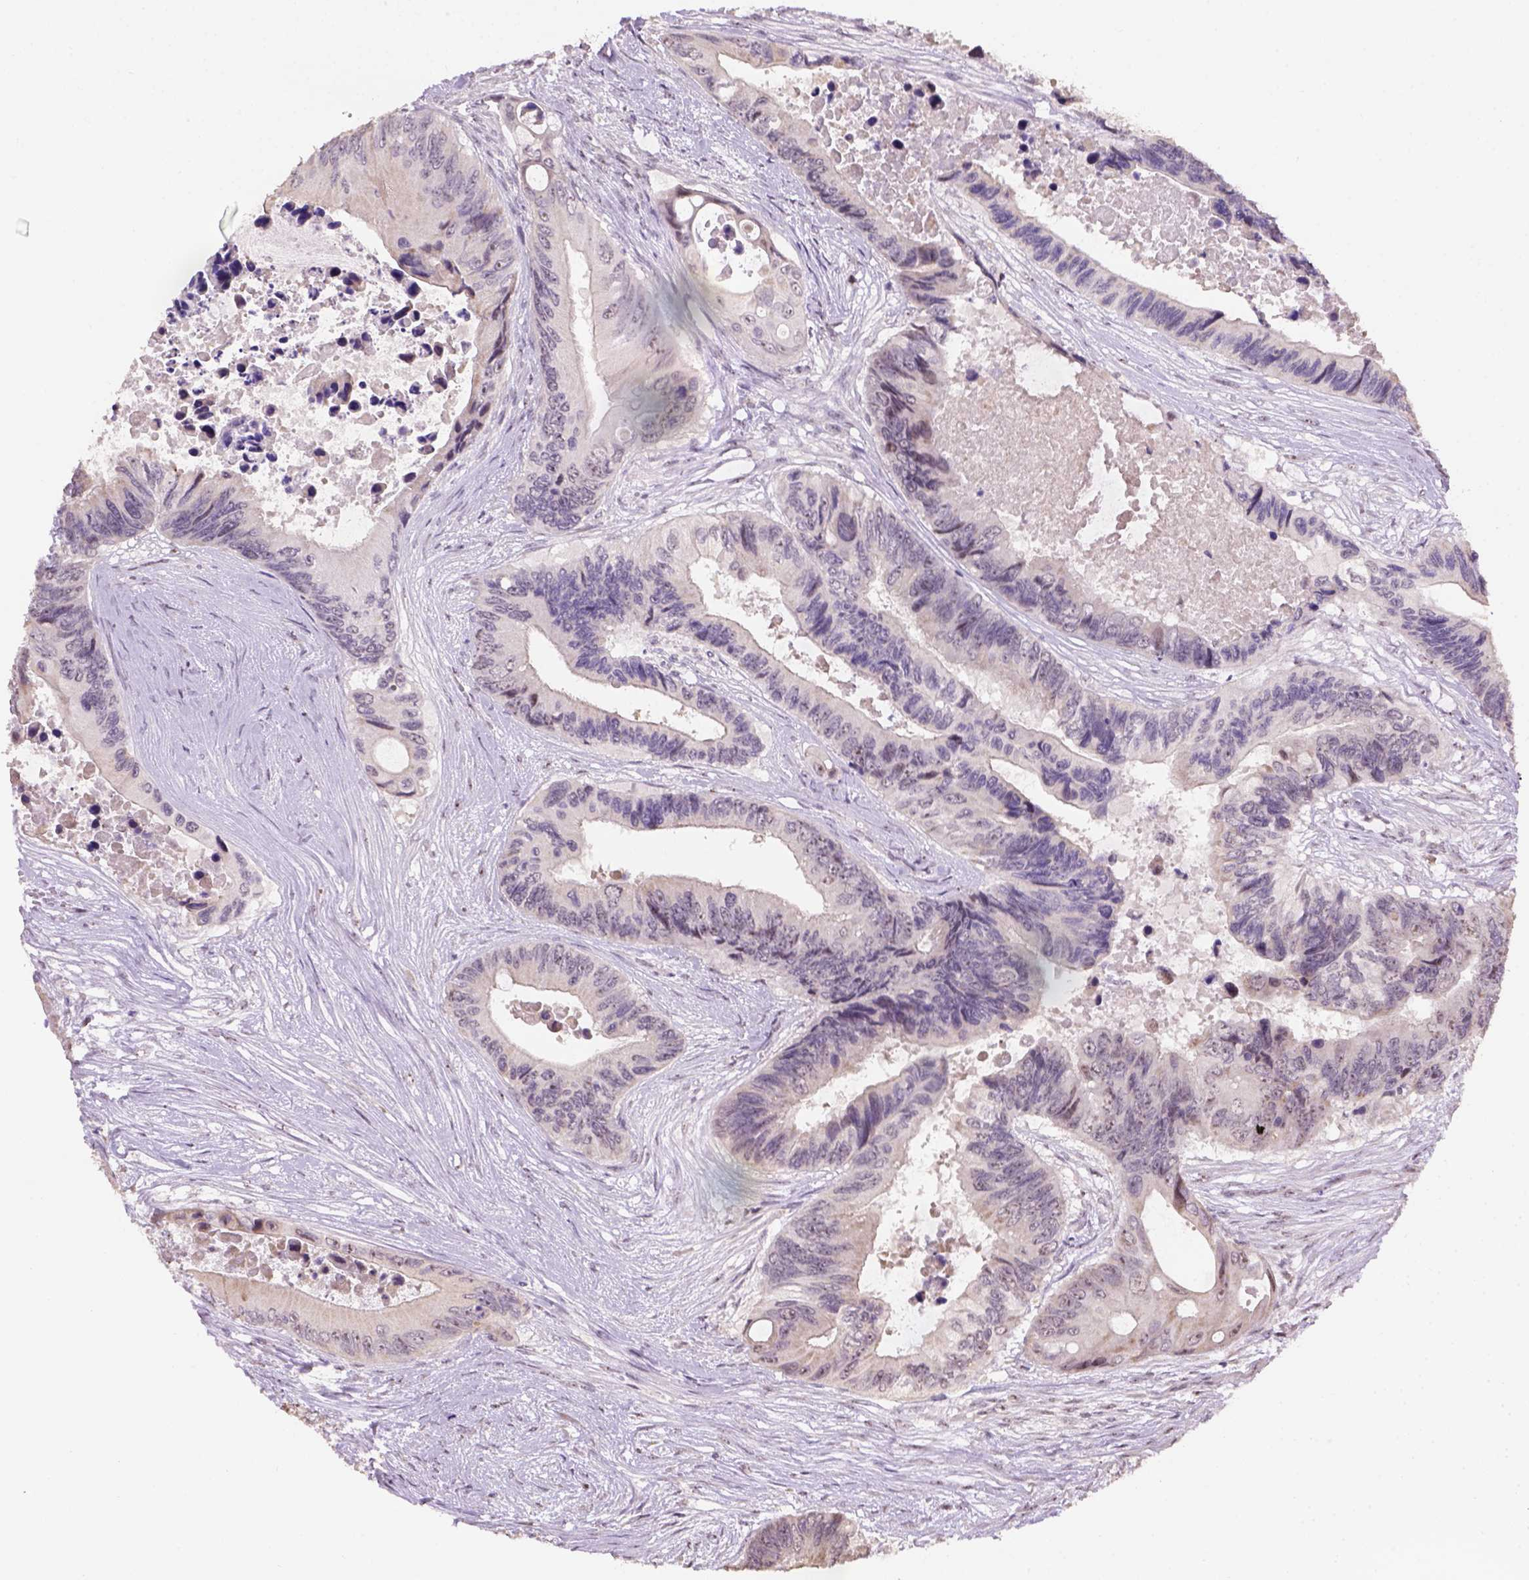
{"staining": {"intensity": "negative", "quantity": "none", "location": "none"}, "tissue": "colorectal cancer", "cell_type": "Tumor cells", "image_type": "cancer", "snomed": [{"axis": "morphology", "description": "Adenocarcinoma, NOS"}, {"axis": "topography", "description": "Rectum"}], "caption": "Tumor cells show no significant staining in adenocarcinoma (colorectal).", "gene": "DDX50", "patient": {"sex": "male", "age": 63}}